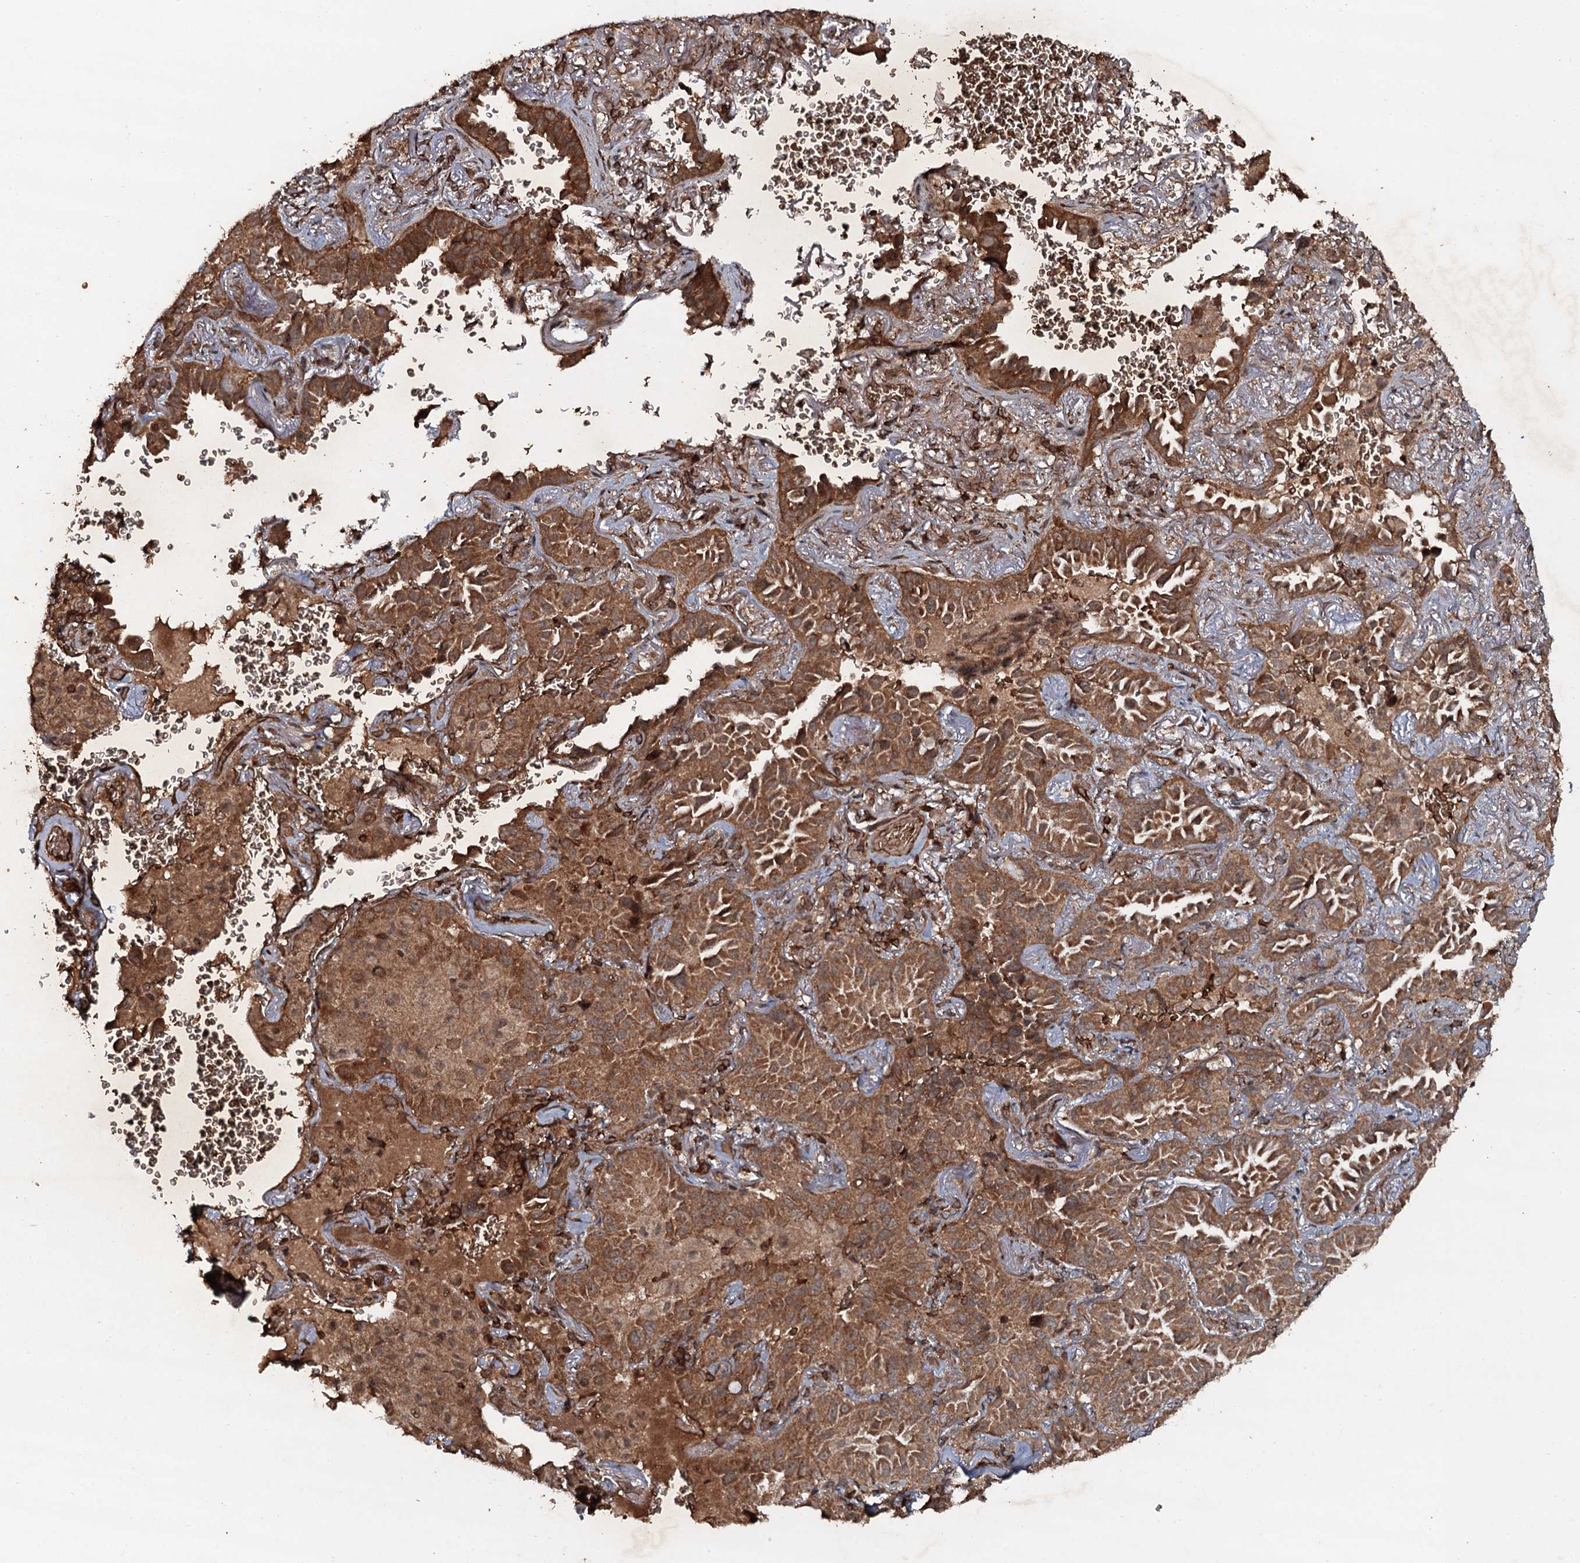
{"staining": {"intensity": "moderate", "quantity": ">75%", "location": "cytoplasmic/membranous"}, "tissue": "lung cancer", "cell_type": "Tumor cells", "image_type": "cancer", "snomed": [{"axis": "morphology", "description": "Adenocarcinoma, NOS"}, {"axis": "topography", "description": "Lung"}], "caption": "Adenocarcinoma (lung) was stained to show a protein in brown. There is medium levels of moderate cytoplasmic/membranous staining in about >75% of tumor cells. (Brightfield microscopy of DAB IHC at high magnification).", "gene": "ADGRG3", "patient": {"sex": "female", "age": 69}}